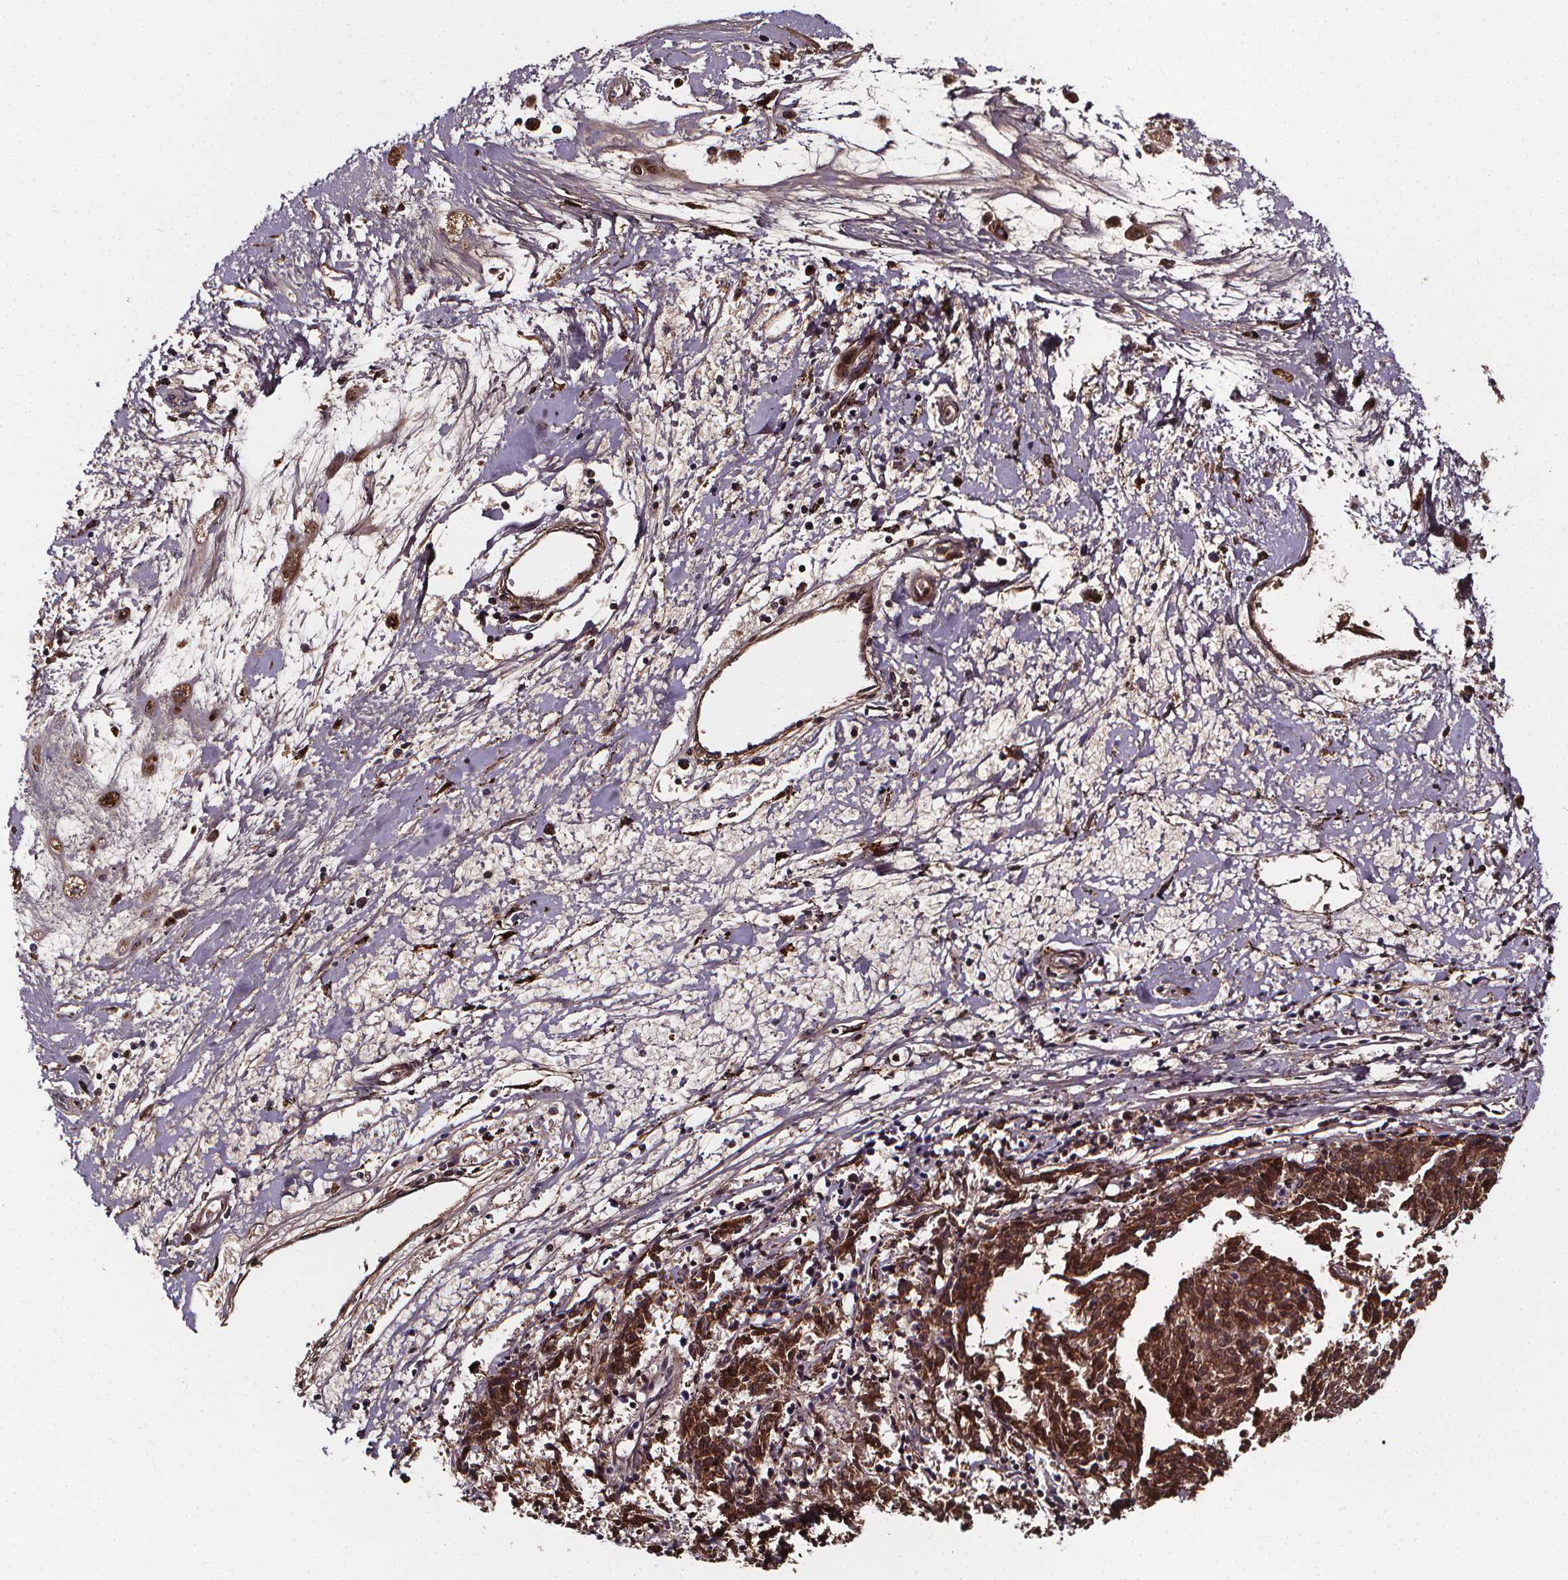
{"staining": {"intensity": "moderate", "quantity": ">75%", "location": "cytoplasmic/membranous,nuclear"}, "tissue": "melanoma", "cell_type": "Tumor cells", "image_type": "cancer", "snomed": [{"axis": "morphology", "description": "Malignant melanoma, NOS"}, {"axis": "topography", "description": "Skin"}], "caption": "Approximately >75% of tumor cells in human melanoma demonstrate moderate cytoplasmic/membranous and nuclear protein expression as visualized by brown immunohistochemical staining.", "gene": "AEBP1", "patient": {"sex": "female", "age": 72}}